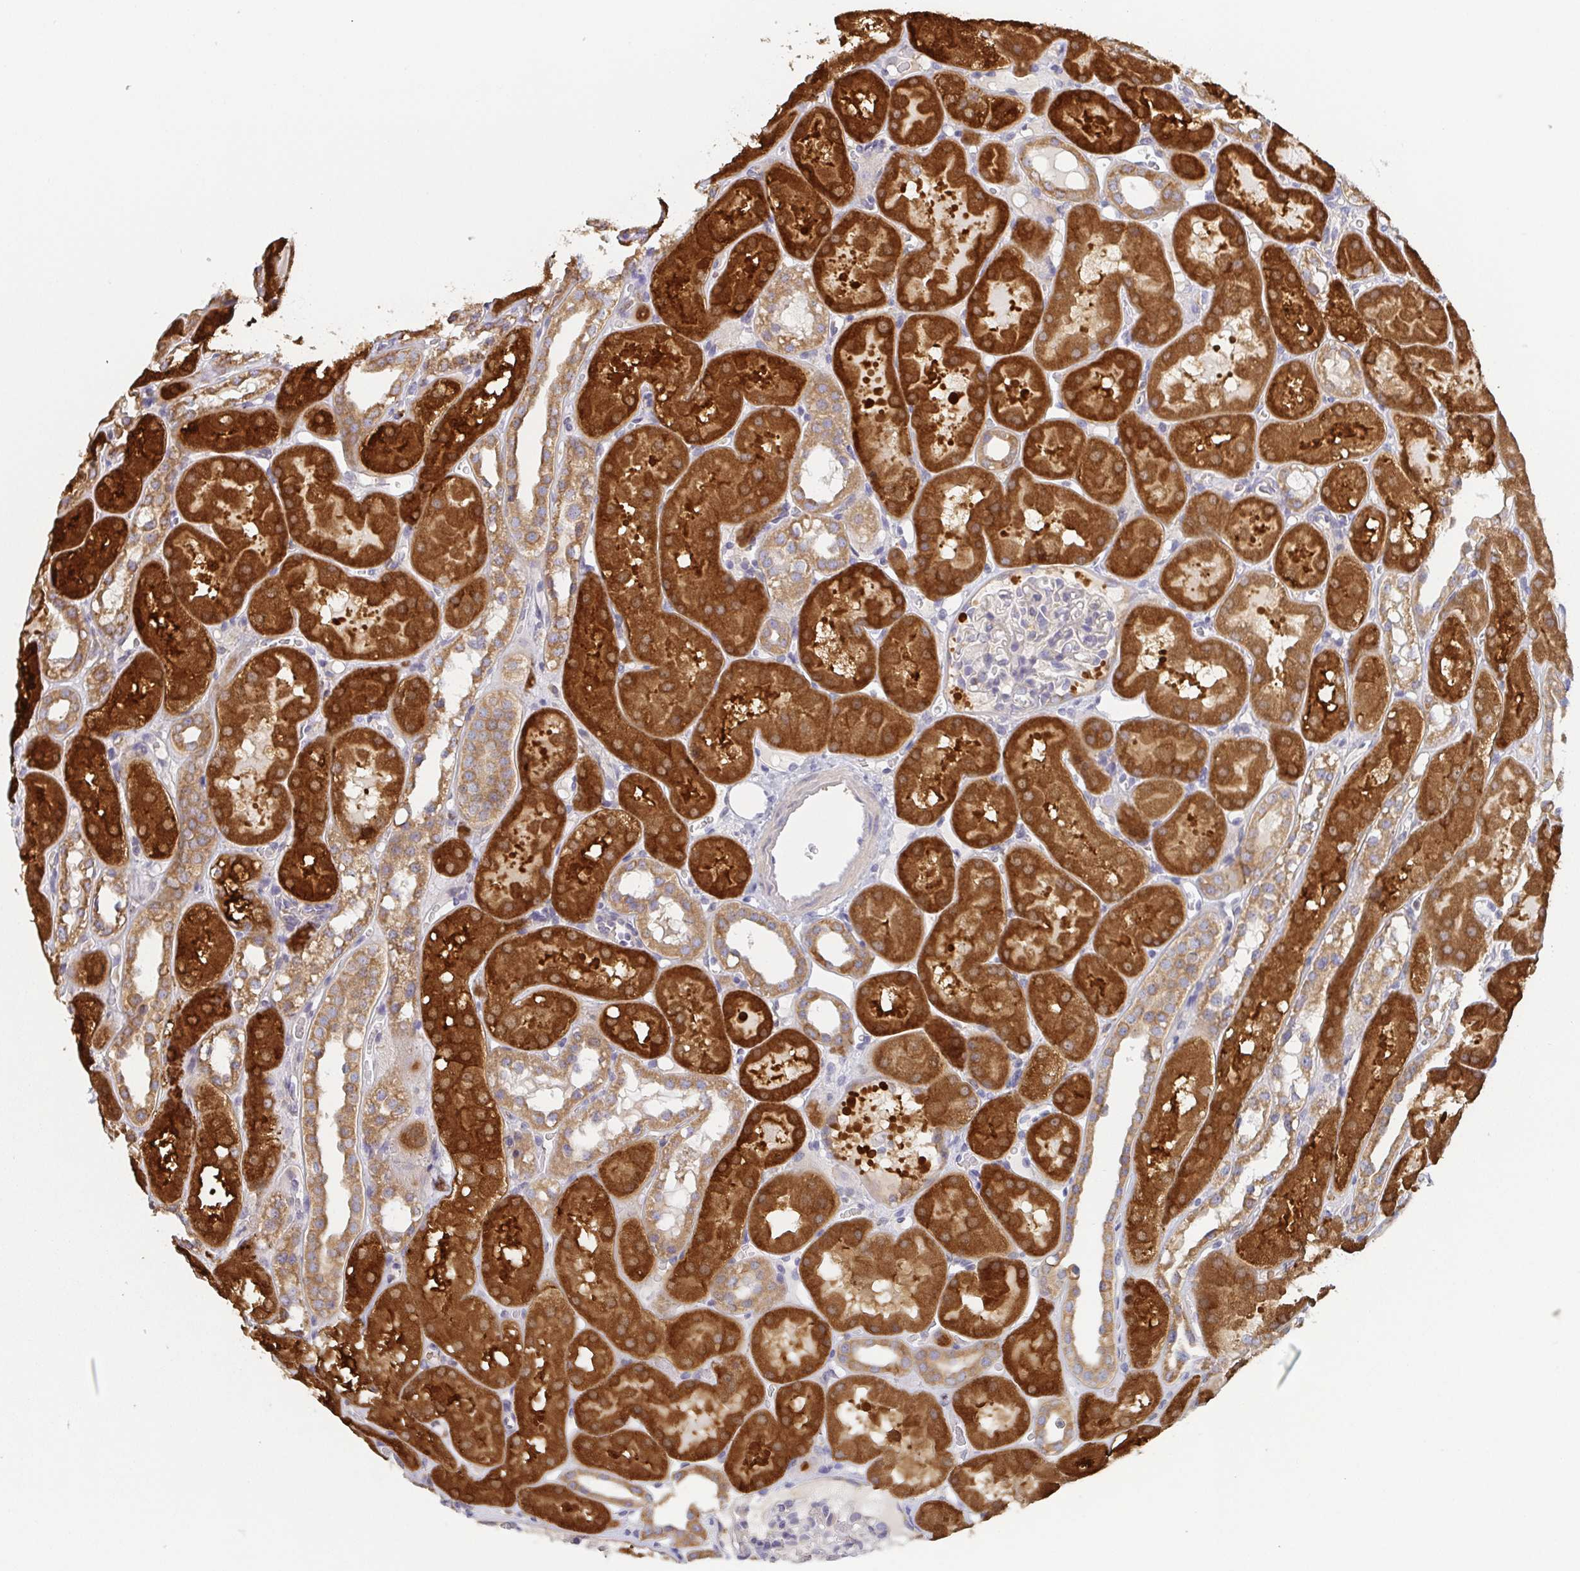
{"staining": {"intensity": "negative", "quantity": "none", "location": "none"}, "tissue": "kidney", "cell_type": "Cells in glomeruli", "image_type": "normal", "snomed": [{"axis": "morphology", "description": "Normal tissue, NOS"}, {"axis": "topography", "description": "Kidney"}, {"axis": "topography", "description": "Urinary bladder"}], "caption": "High power microscopy image of an immunohistochemistry micrograph of normal kidney, revealing no significant positivity in cells in glomeruli.", "gene": "TUFT1", "patient": {"sex": "male", "age": 16}}